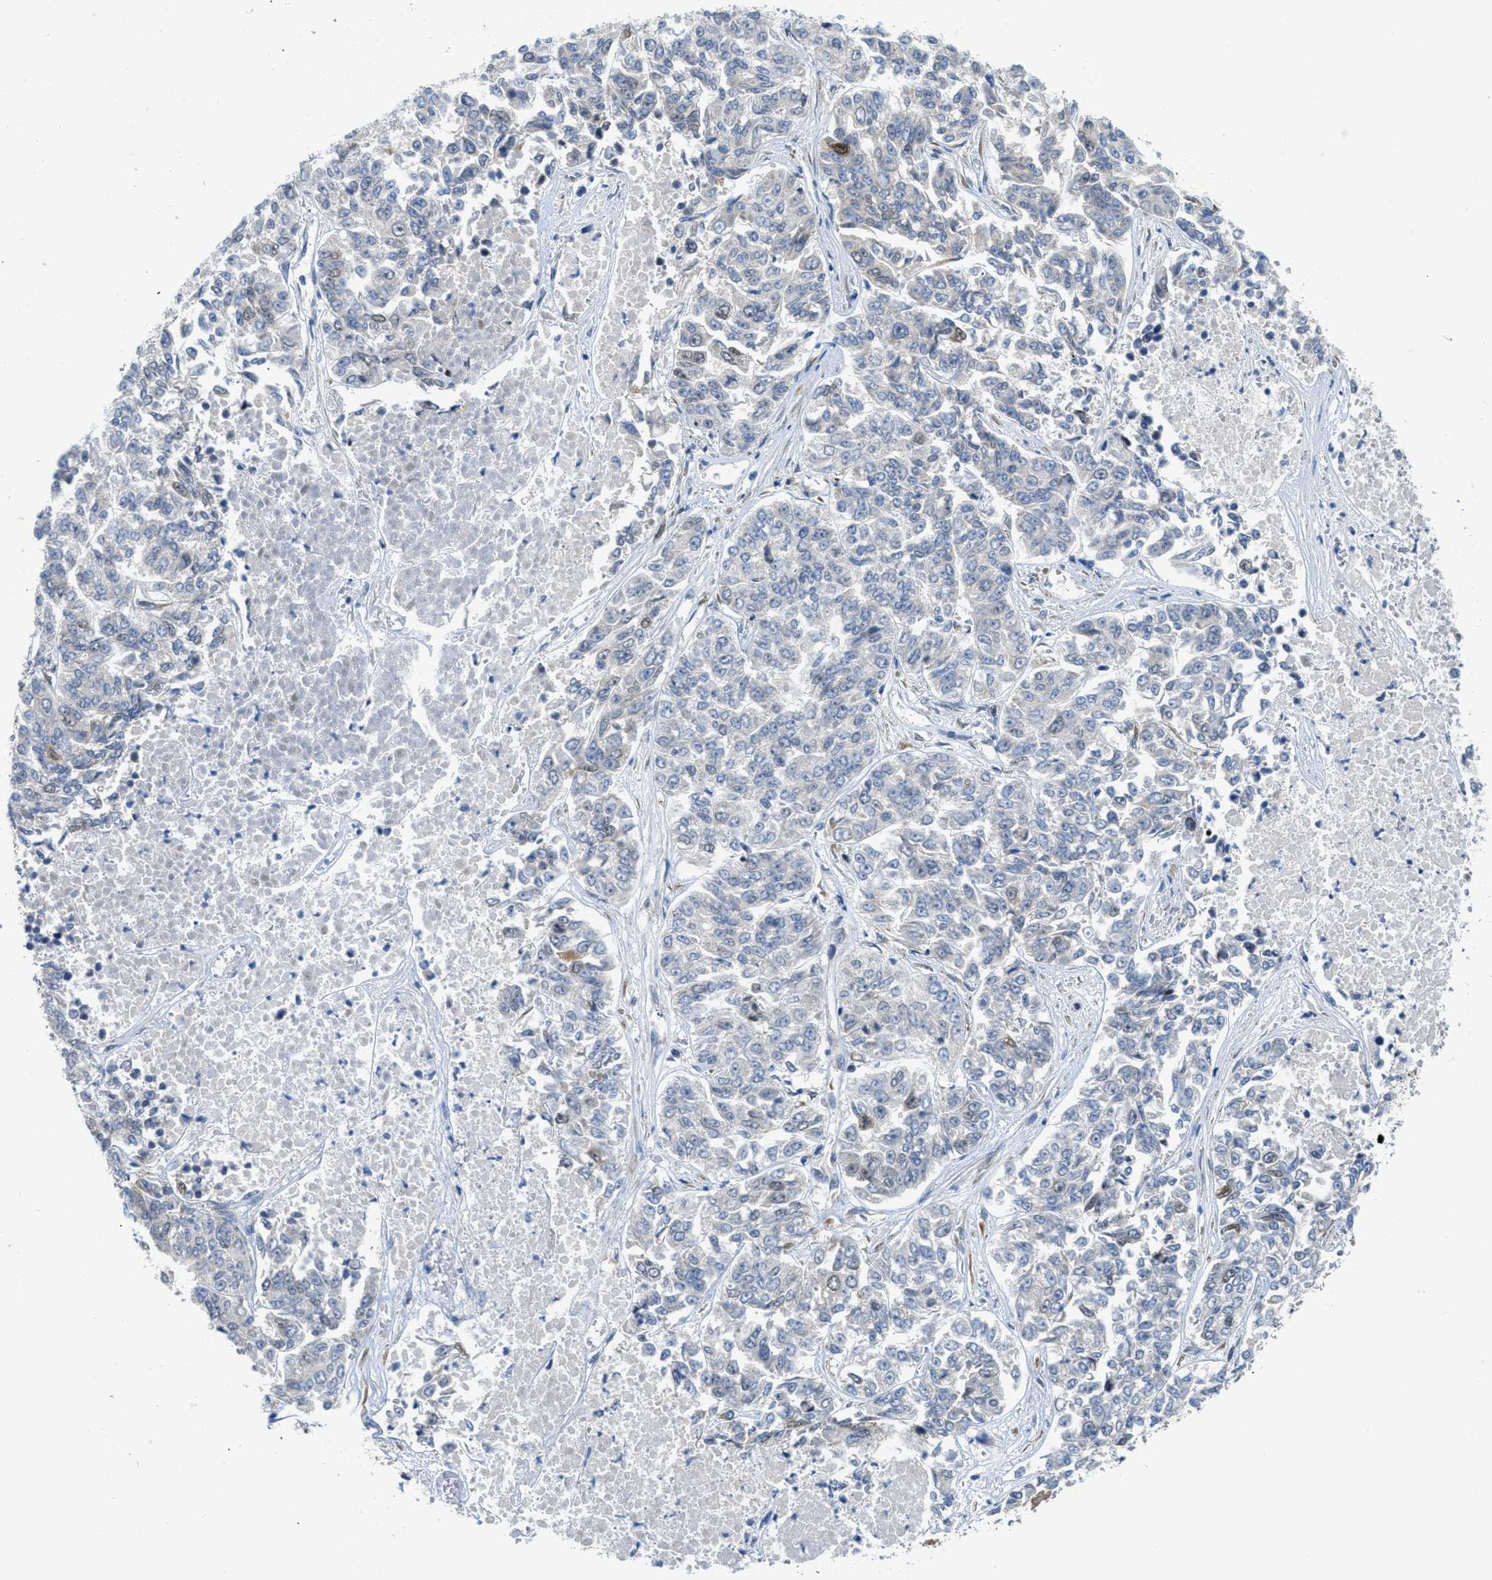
{"staining": {"intensity": "weak", "quantity": "<25%", "location": "nuclear"}, "tissue": "lung cancer", "cell_type": "Tumor cells", "image_type": "cancer", "snomed": [{"axis": "morphology", "description": "Adenocarcinoma, NOS"}, {"axis": "topography", "description": "Lung"}], "caption": "Human adenocarcinoma (lung) stained for a protein using IHC displays no staining in tumor cells.", "gene": "ORC6", "patient": {"sex": "male", "age": 84}}